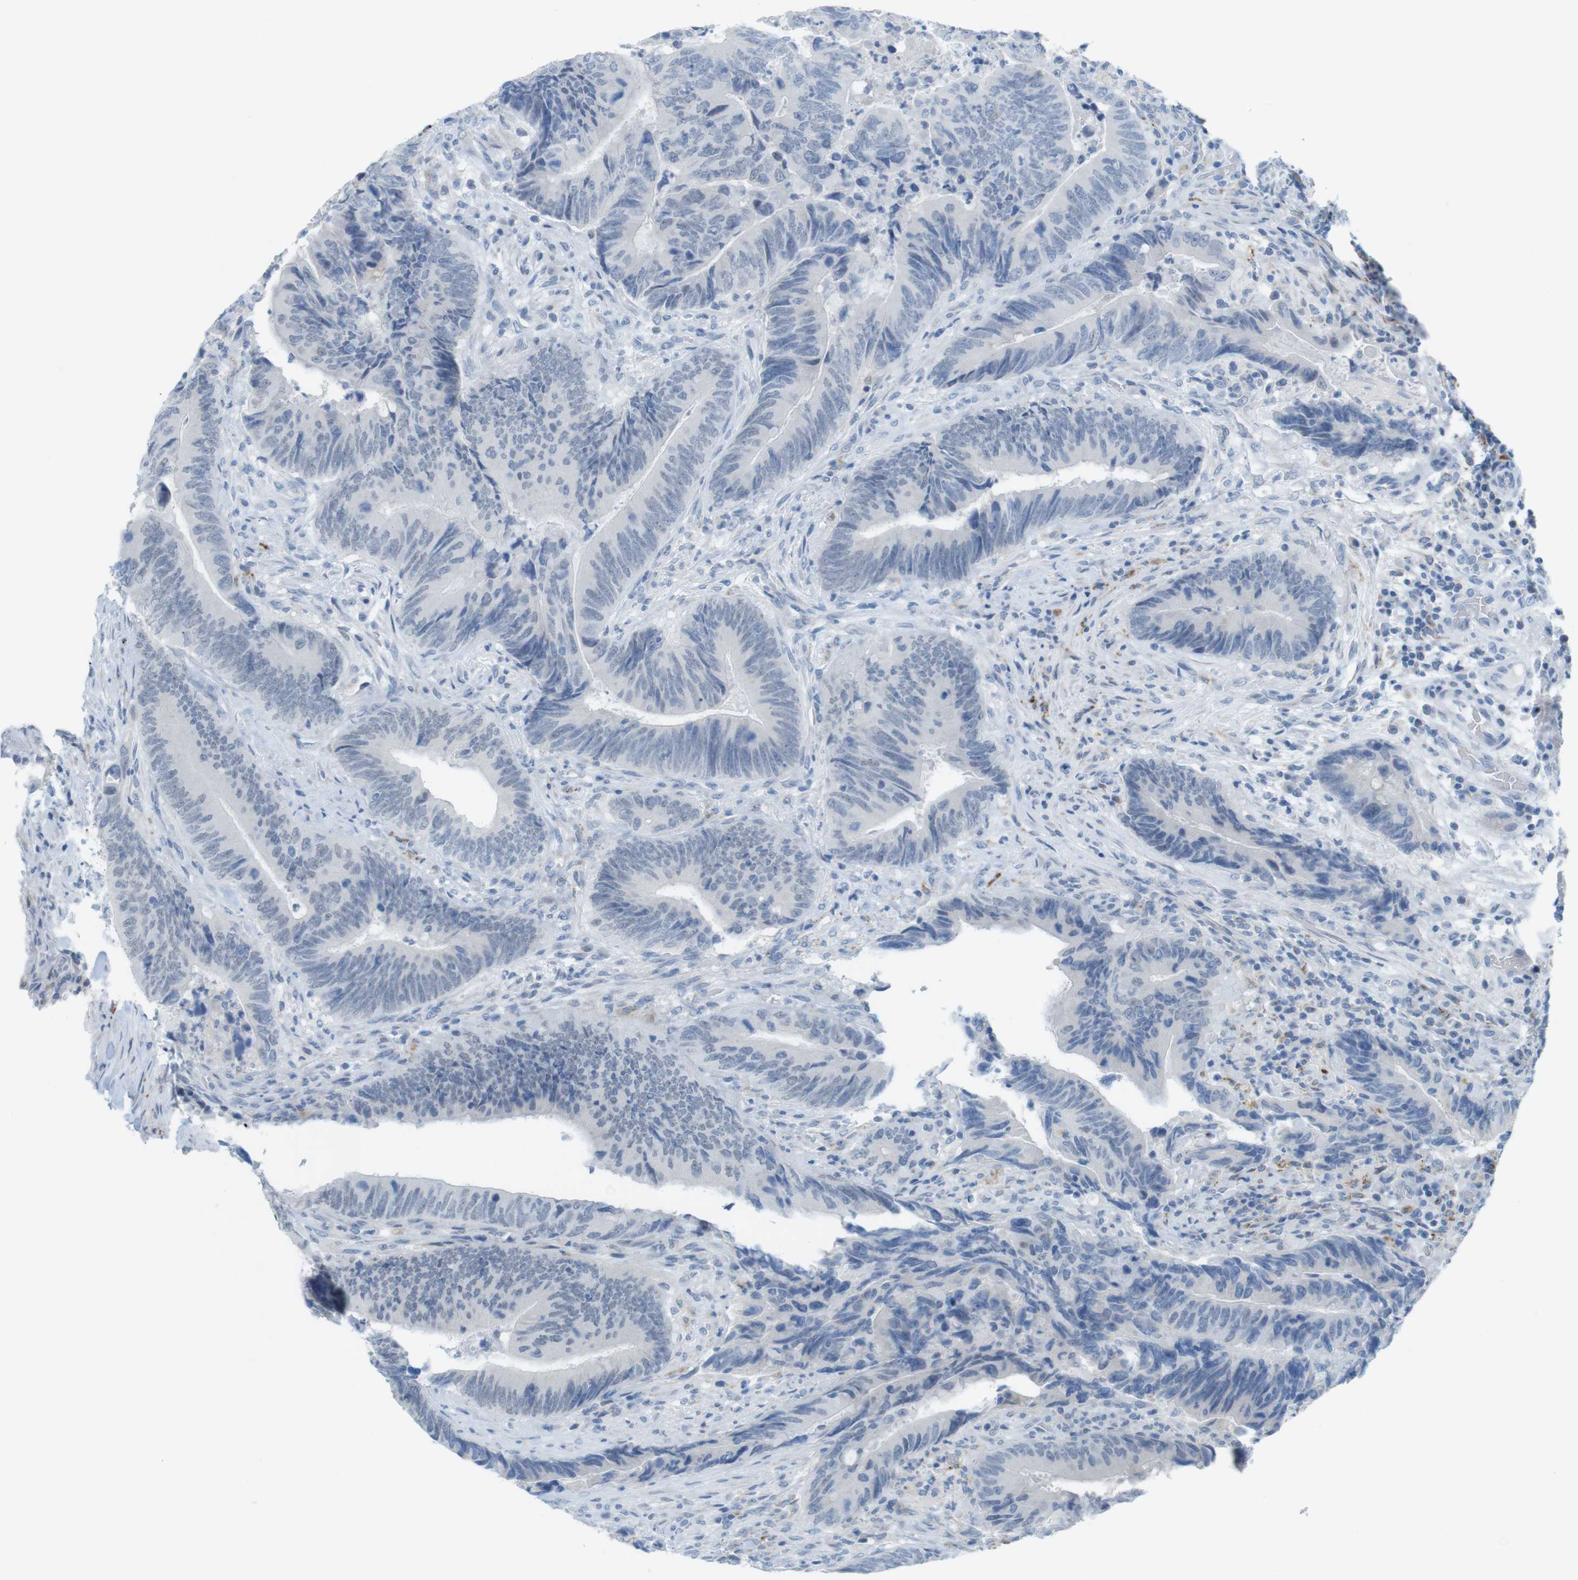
{"staining": {"intensity": "negative", "quantity": "none", "location": "none"}, "tissue": "colorectal cancer", "cell_type": "Tumor cells", "image_type": "cancer", "snomed": [{"axis": "morphology", "description": "Normal tissue, NOS"}, {"axis": "morphology", "description": "Adenocarcinoma, NOS"}, {"axis": "topography", "description": "Colon"}], "caption": "IHC of human colorectal adenocarcinoma displays no staining in tumor cells. Nuclei are stained in blue.", "gene": "YIPF1", "patient": {"sex": "male", "age": 56}}